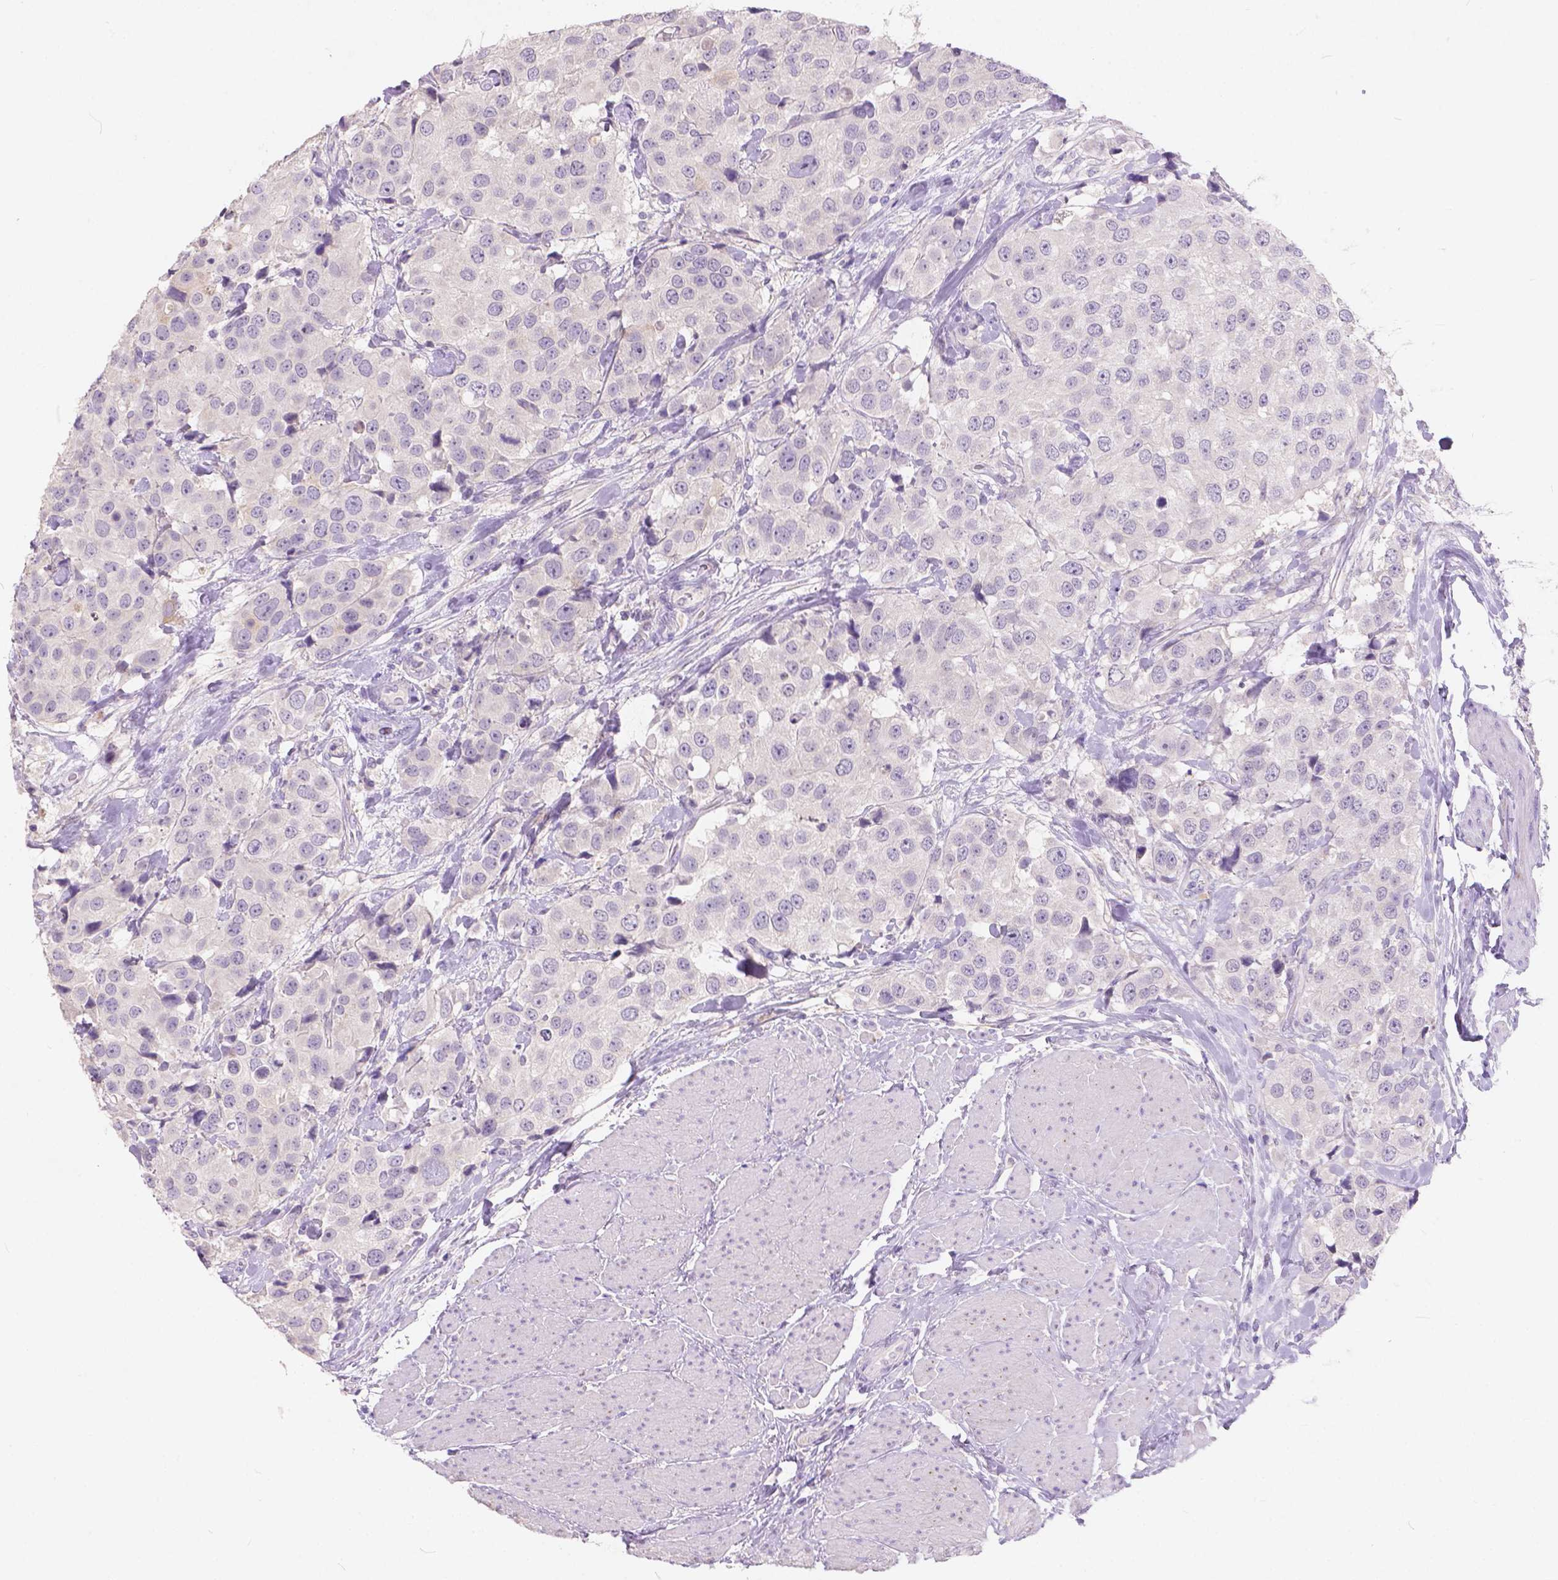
{"staining": {"intensity": "negative", "quantity": "none", "location": "none"}, "tissue": "urothelial cancer", "cell_type": "Tumor cells", "image_type": "cancer", "snomed": [{"axis": "morphology", "description": "Urothelial carcinoma, High grade"}, {"axis": "topography", "description": "Urinary bladder"}], "caption": "This histopathology image is of high-grade urothelial carcinoma stained with immunohistochemistry (IHC) to label a protein in brown with the nuclei are counter-stained blue. There is no positivity in tumor cells.", "gene": "PEX11G", "patient": {"sex": "female", "age": 64}}